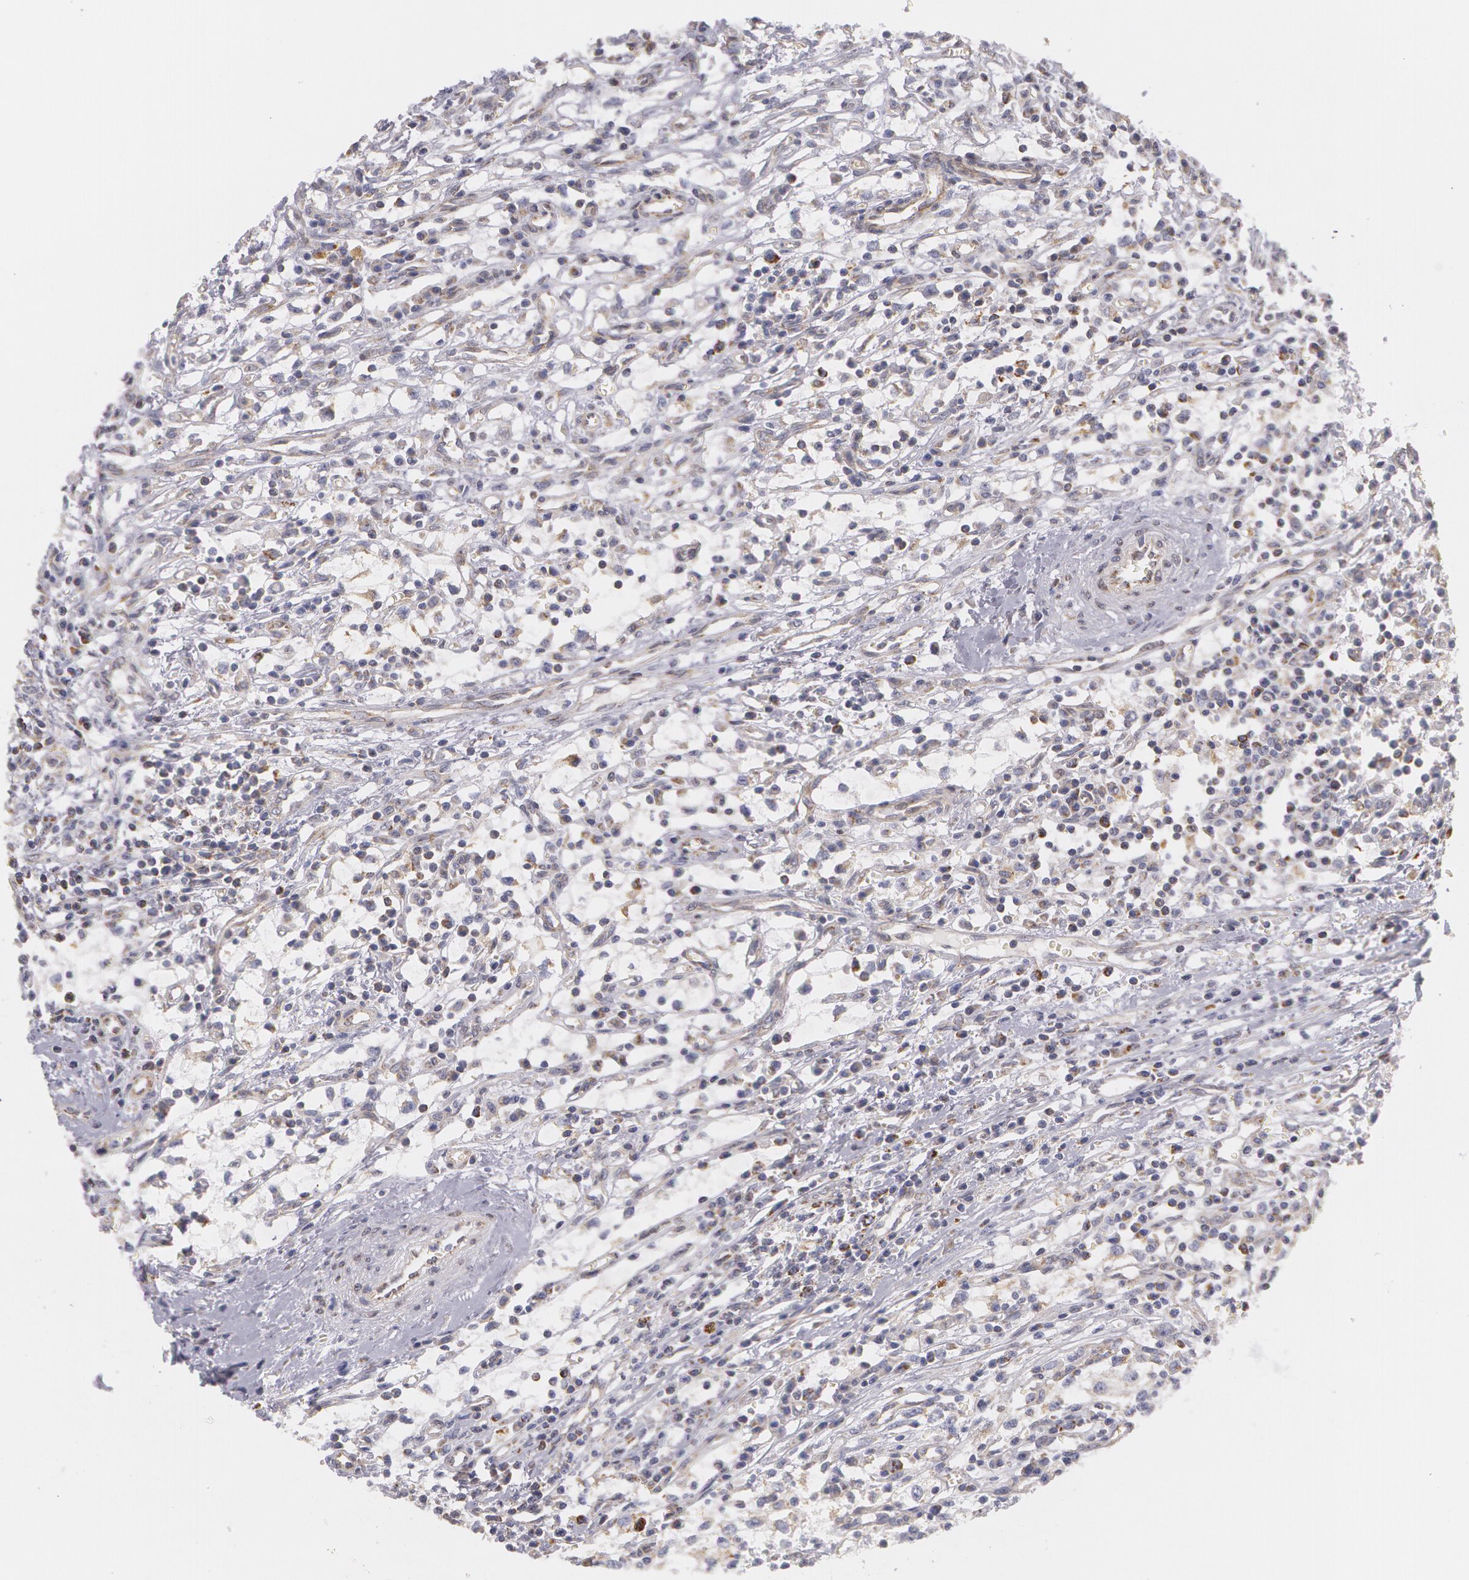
{"staining": {"intensity": "negative", "quantity": "none", "location": "none"}, "tissue": "renal cancer", "cell_type": "Tumor cells", "image_type": "cancer", "snomed": [{"axis": "morphology", "description": "Adenocarcinoma, NOS"}, {"axis": "topography", "description": "Kidney"}], "caption": "Immunohistochemistry (IHC) image of neoplastic tissue: human adenocarcinoma (renal) stained with DAB demonstrates no significant protein positivity in tumor cells. Brightfield microscopy of IHC stained with DAB (3,3'-diaminobenzidine) (brown) and hematoxylin (blue), captured at high magnification.", "gene": "KRT18", "patient": {"sex": "male", "age": 82}}